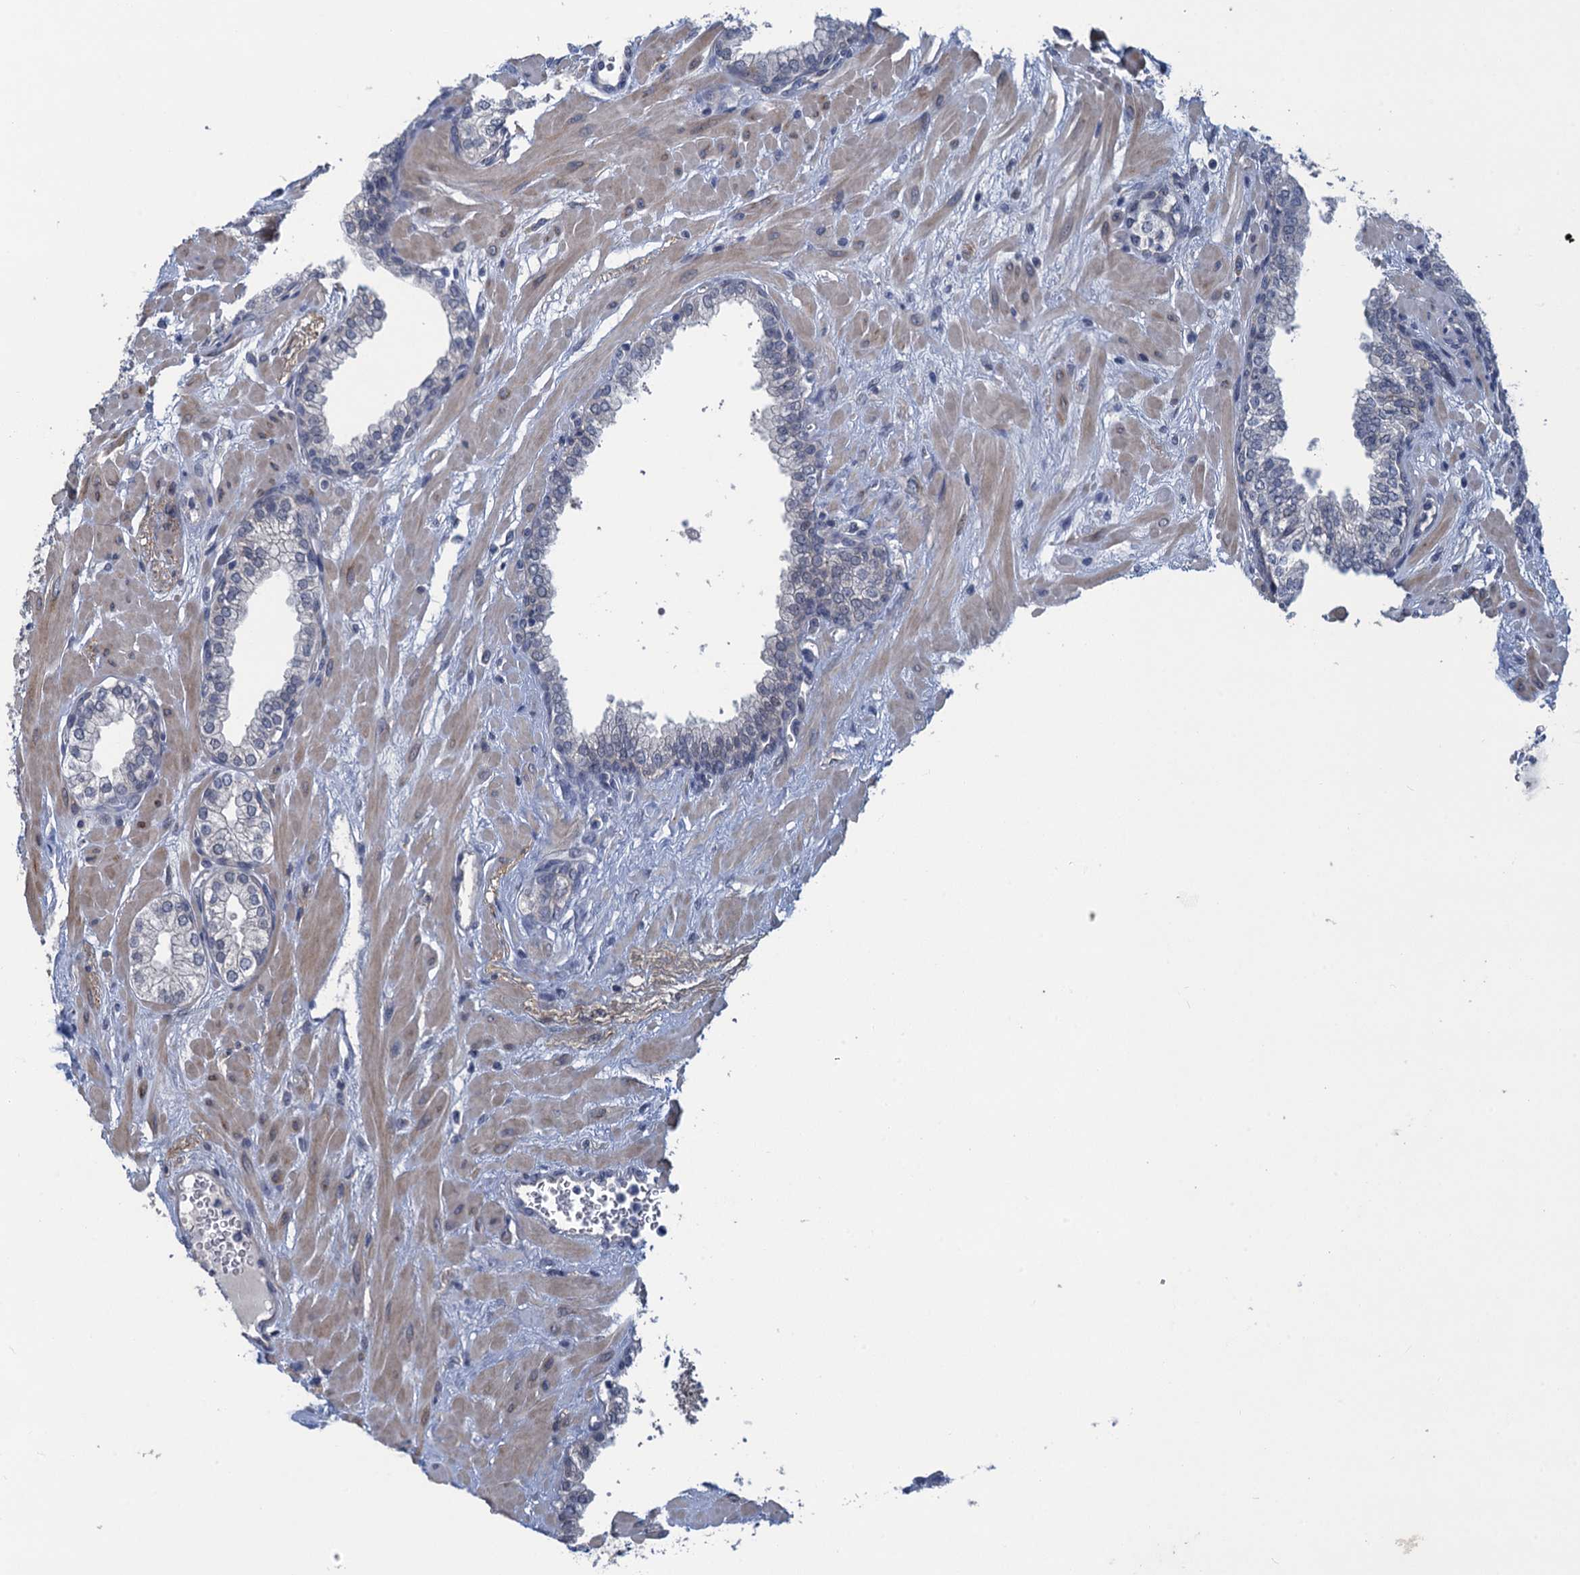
{"staining": {"intensity": "negative", "quantity": "none", "location": "none"}, "tissue": "prostate", "cell_type": "Glandular cells", "image_type": "normal", "snomed": [{"axis": "morphology", "description": "Normal tissue, NOS"}, {"axis": "topography", "description": "Prostate"}], "caption": "Prostate stained for a protein using immunohistochemistry demonstrates no positivity glandular cells.", "gene": "MRFAP1", "patient": {"sex": "male", "age": 60}}